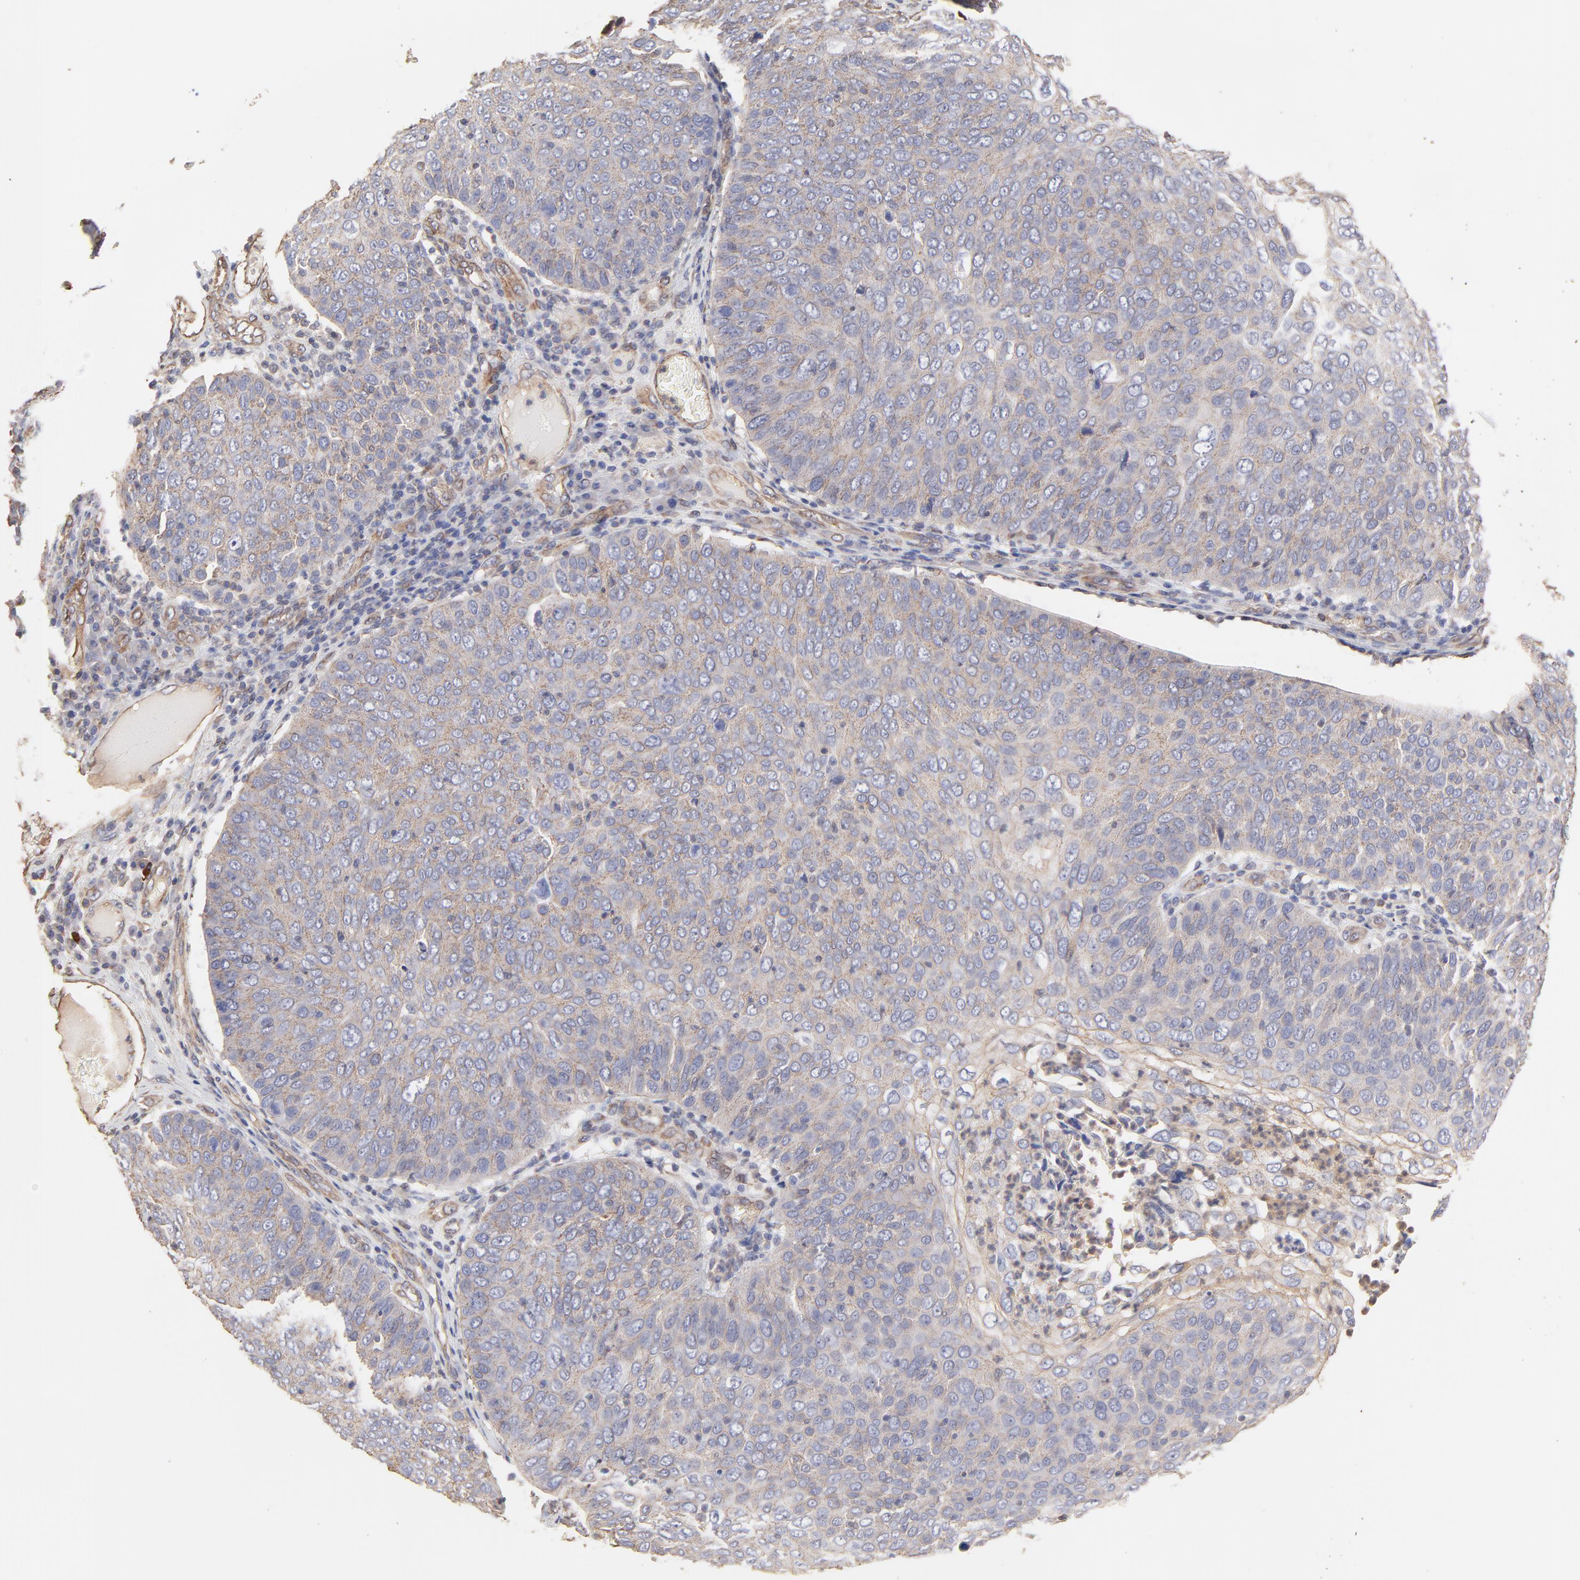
{"staining": {"intensity": "weak", "quantity": ">75%", "location": "cytoplasmic/membranous"}, "tissue": "skin cancer", "cell_type": "Tumor cells", "image_type": "cancer", "snomed": [{"axis": "morphology", "description": "Squamous cell carcinoma, NOS"}, {"axis": "topography", "description": "Skin"}], "caption": "Approximately >75% of tumor cells in human squamous cell carcinoma (skin) exhibit weak cytoplasmic/membranous protein positivity as visualized by brown immunohistochemical staining.", "gene": "LRCH2", "patient": {"sex": "male", "age": 87}}